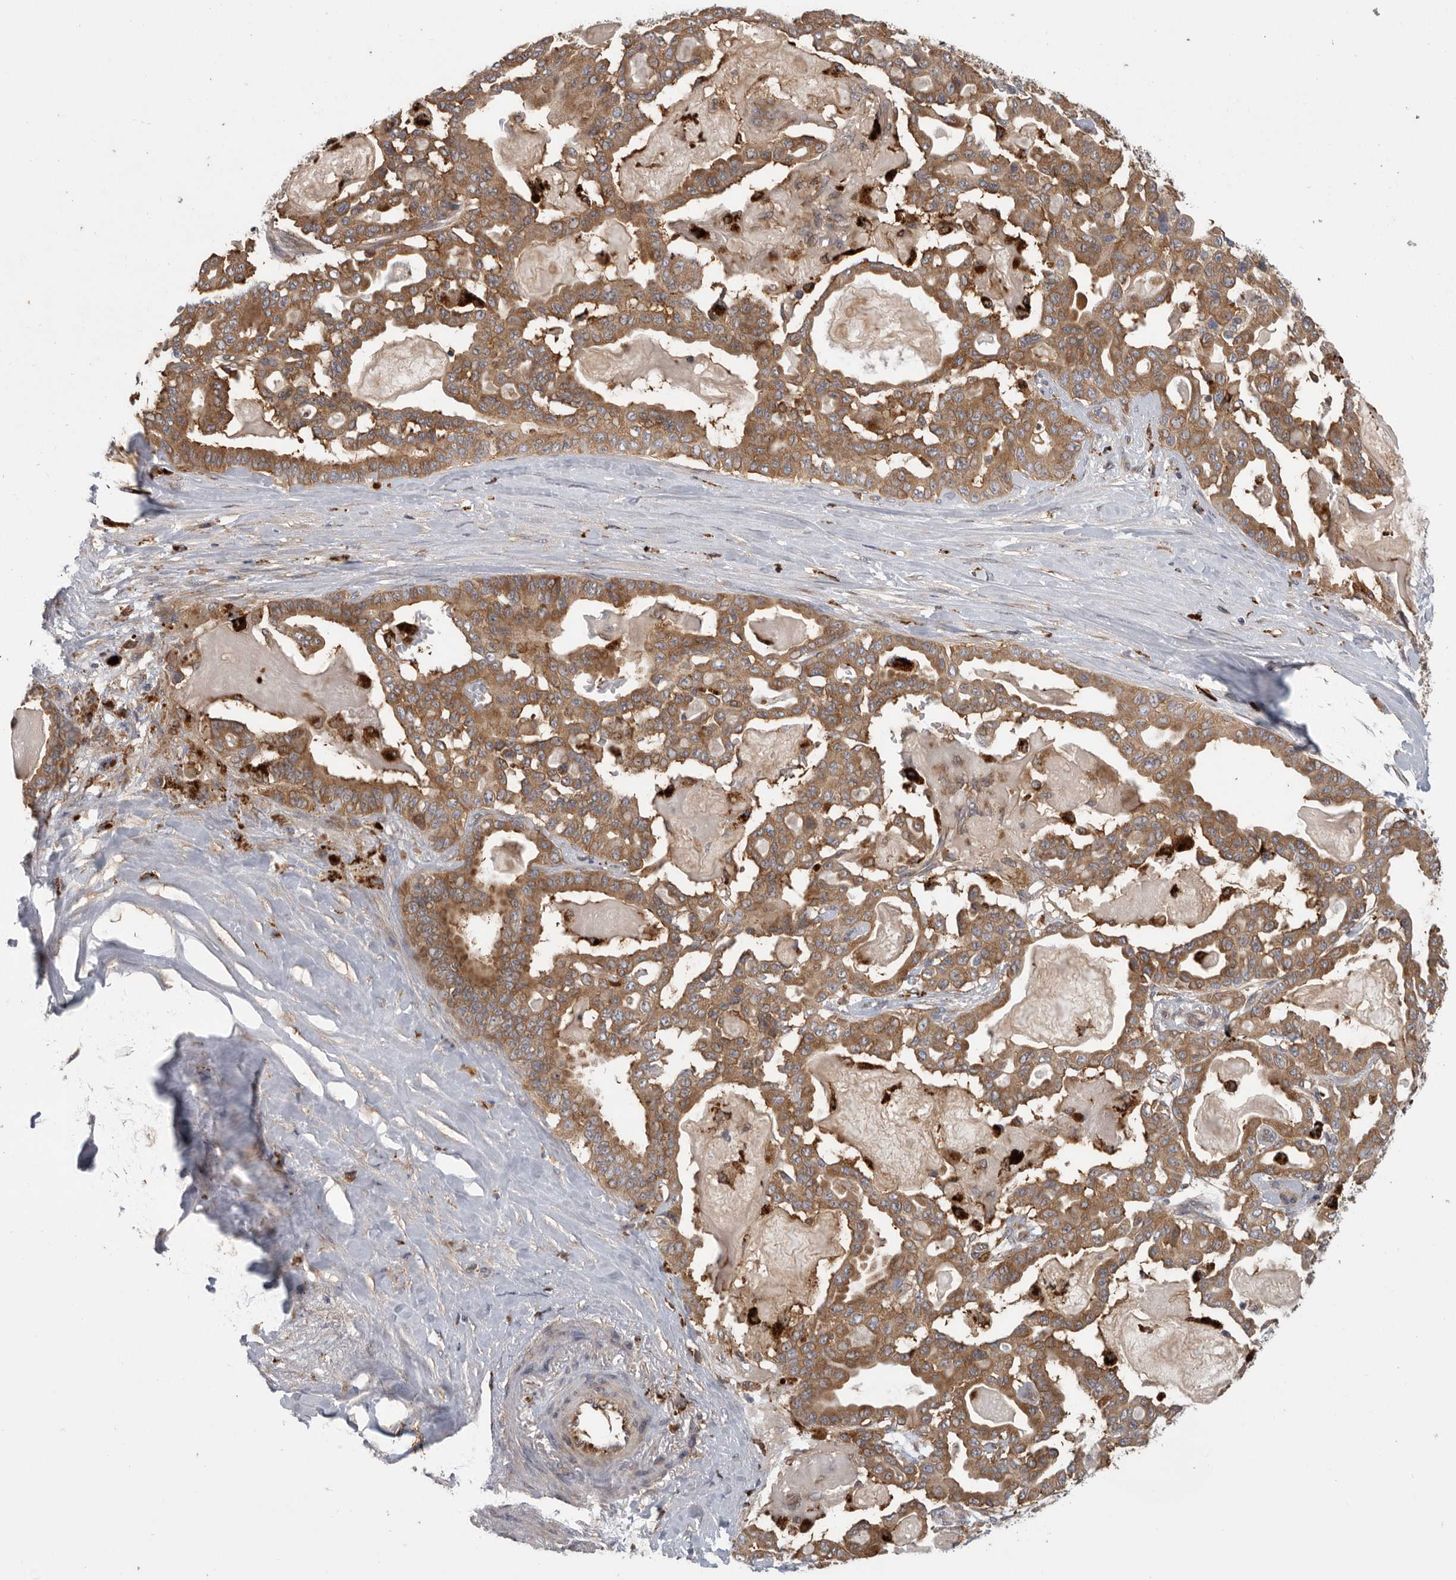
{"staining": {"intensity": "moderate", "quantity": ">75%", "location": "cytoplasmic/membranous"}, "tissue": "pancreatic cancer", "cell_type": "Tumor cells", "image_type": "cancer", "snomed": [{"axis": "morphology", "description": "Adenocarcinoma, NOS"}, {"axis": "topography", "description": "Pancreas"}], "caption": "This photomicrograph reveals pancreatic cancer (adenocarcinoma) stained with IHC to label a protein in brown. The cytoplasmic/membranous of tumor cells show moderate positivity for the protein. Nuclei are counter-stained blue.", "gene": "C1orf109", "patient": {"sex": "male", "age": 63}}